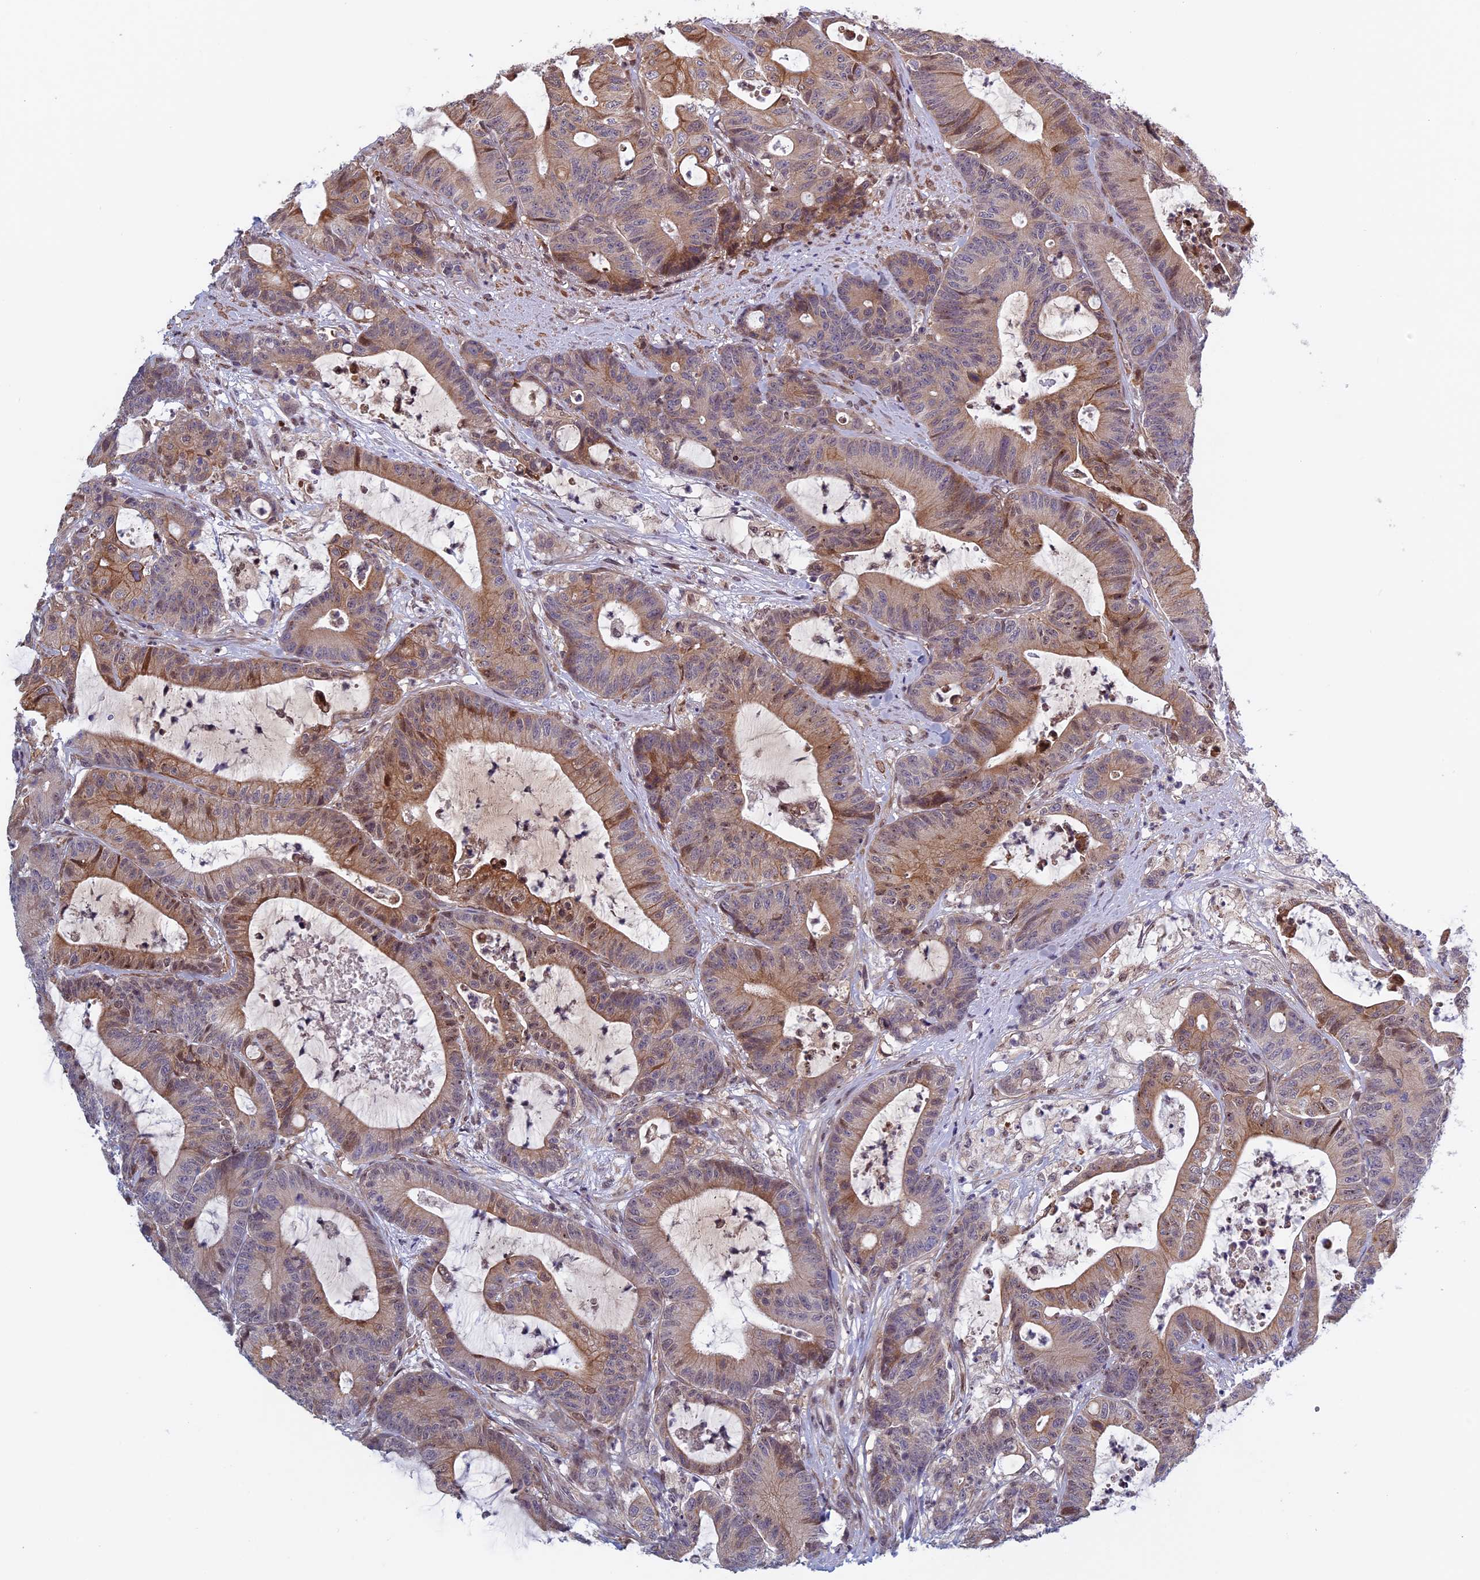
{"staining": {"intensity": "moderate", "quantity": "25%-75%", "location": "cytoplasmic/membranous,nuclear"}, "tissue": "colorectal cancer", "cell_type": "Tumor cells", "image_type": "cancer", "snomed": [{"axis": "morphology", "description": "Adenocarcinoma, NOS"}, {"axis": "topography", "description": "Colon"}], "caption": "Immunohistochemistry staining of colorectal cancer, which exhibits medium levels of moderate cytoplasmic/membranous and nuclear staining in about 25%-75% of tumor cells indicating moderate cytoplasmic/membranous and nuclear protein staining. The staining was performed using DAB (3,3'-diaminobenzidine) (brown) for protein detection and nuclei were counterstained in hematoxylin (blue).", "gene": "FADS1", "patient": {"sex": "female", "age": 84}}